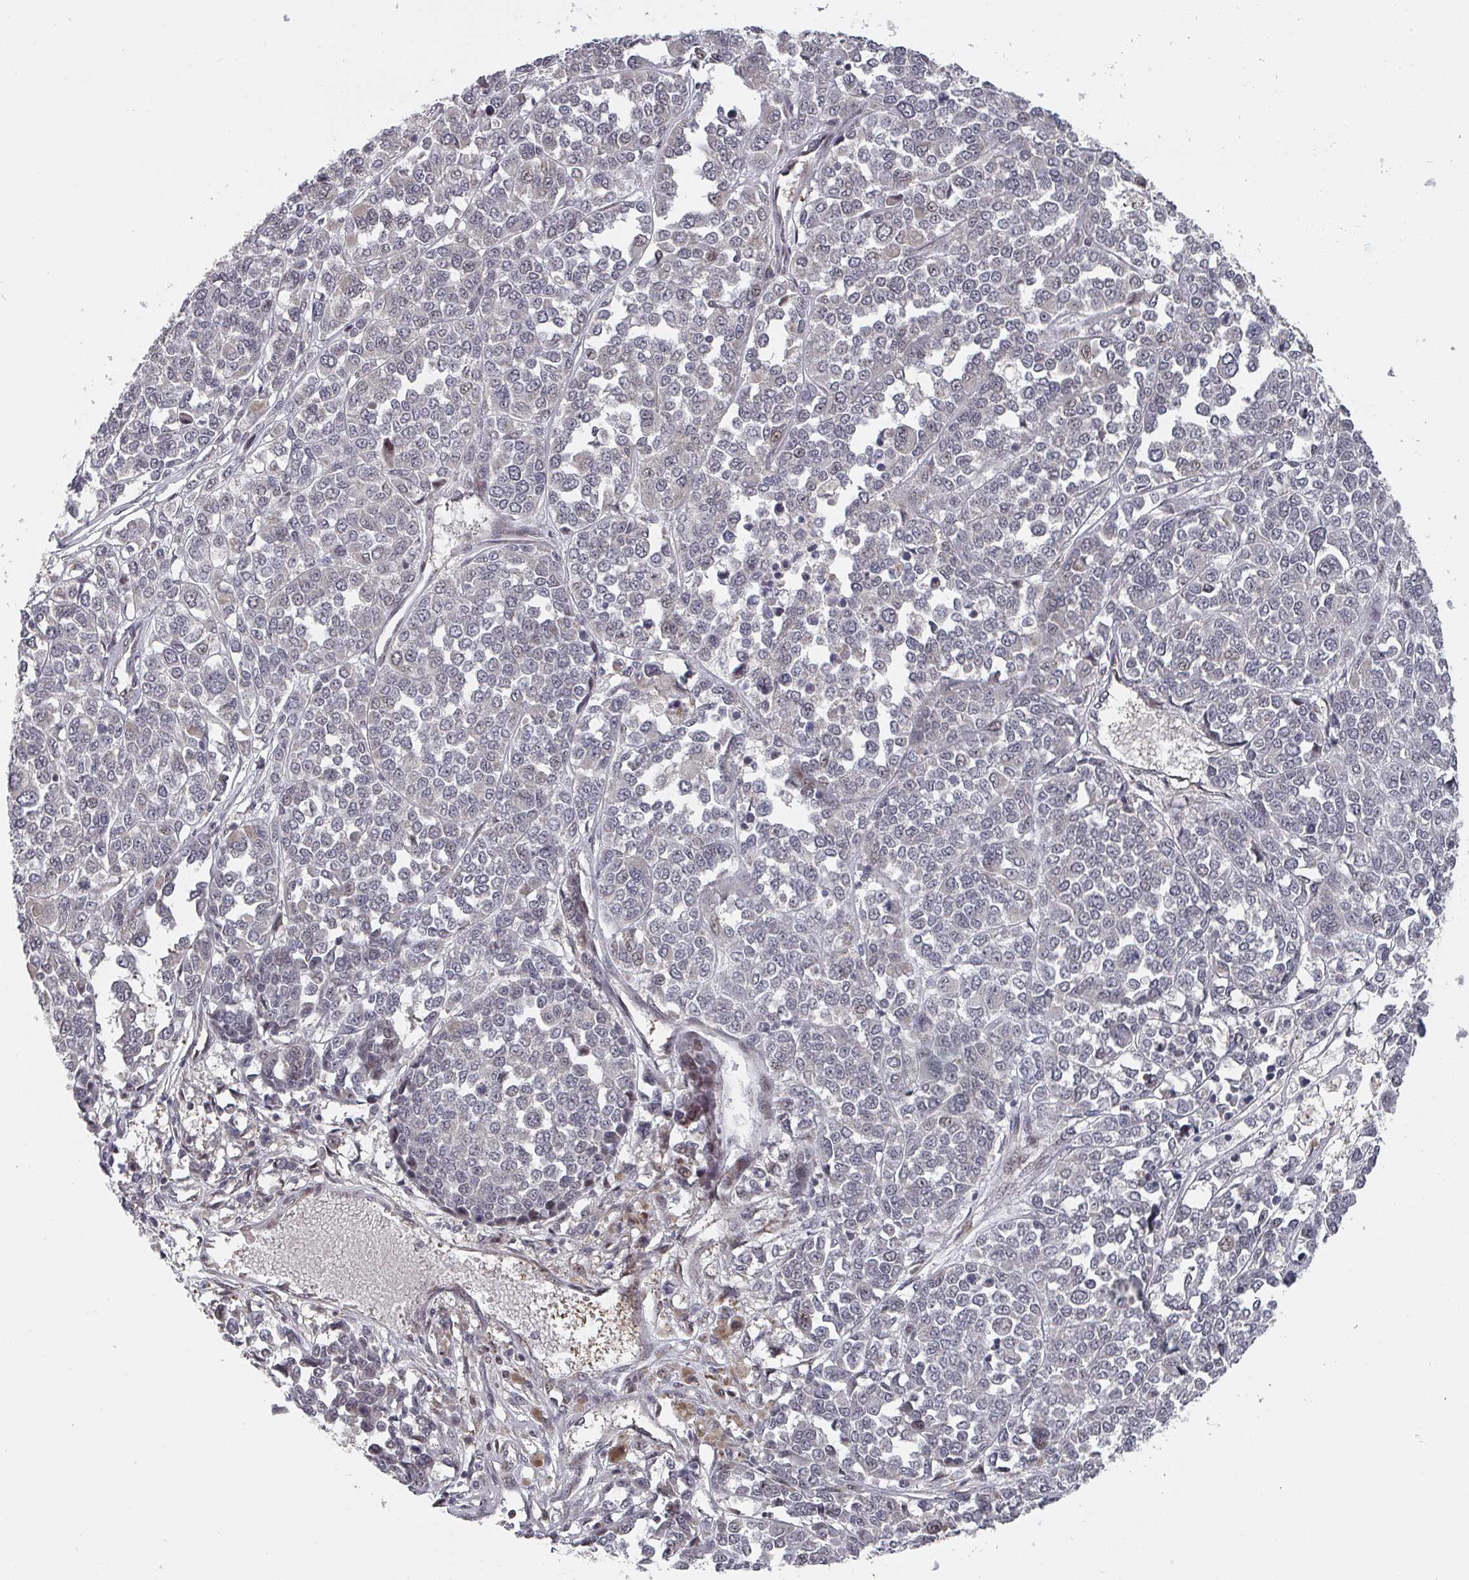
{"staining": {"intensity": "weak", "quantity": "<25%", "location": "cytoplasmic/membranous,nuclear"}, "tissue": "melanoma", "cell_type": "Tumor cells", "image_type": "cancer", "snomed": [{"axis": "morphology", "description": "Malignant melanoma, Metastatic site"}, {"axis": "topography", "description": "Lymph node"}], "caption": "IHC of malignant melanoma (metastatic site) exhibits no positivity in tumor cells.", "gene": "KIF1C", "patient": {"sex": "male", "age": 44}}